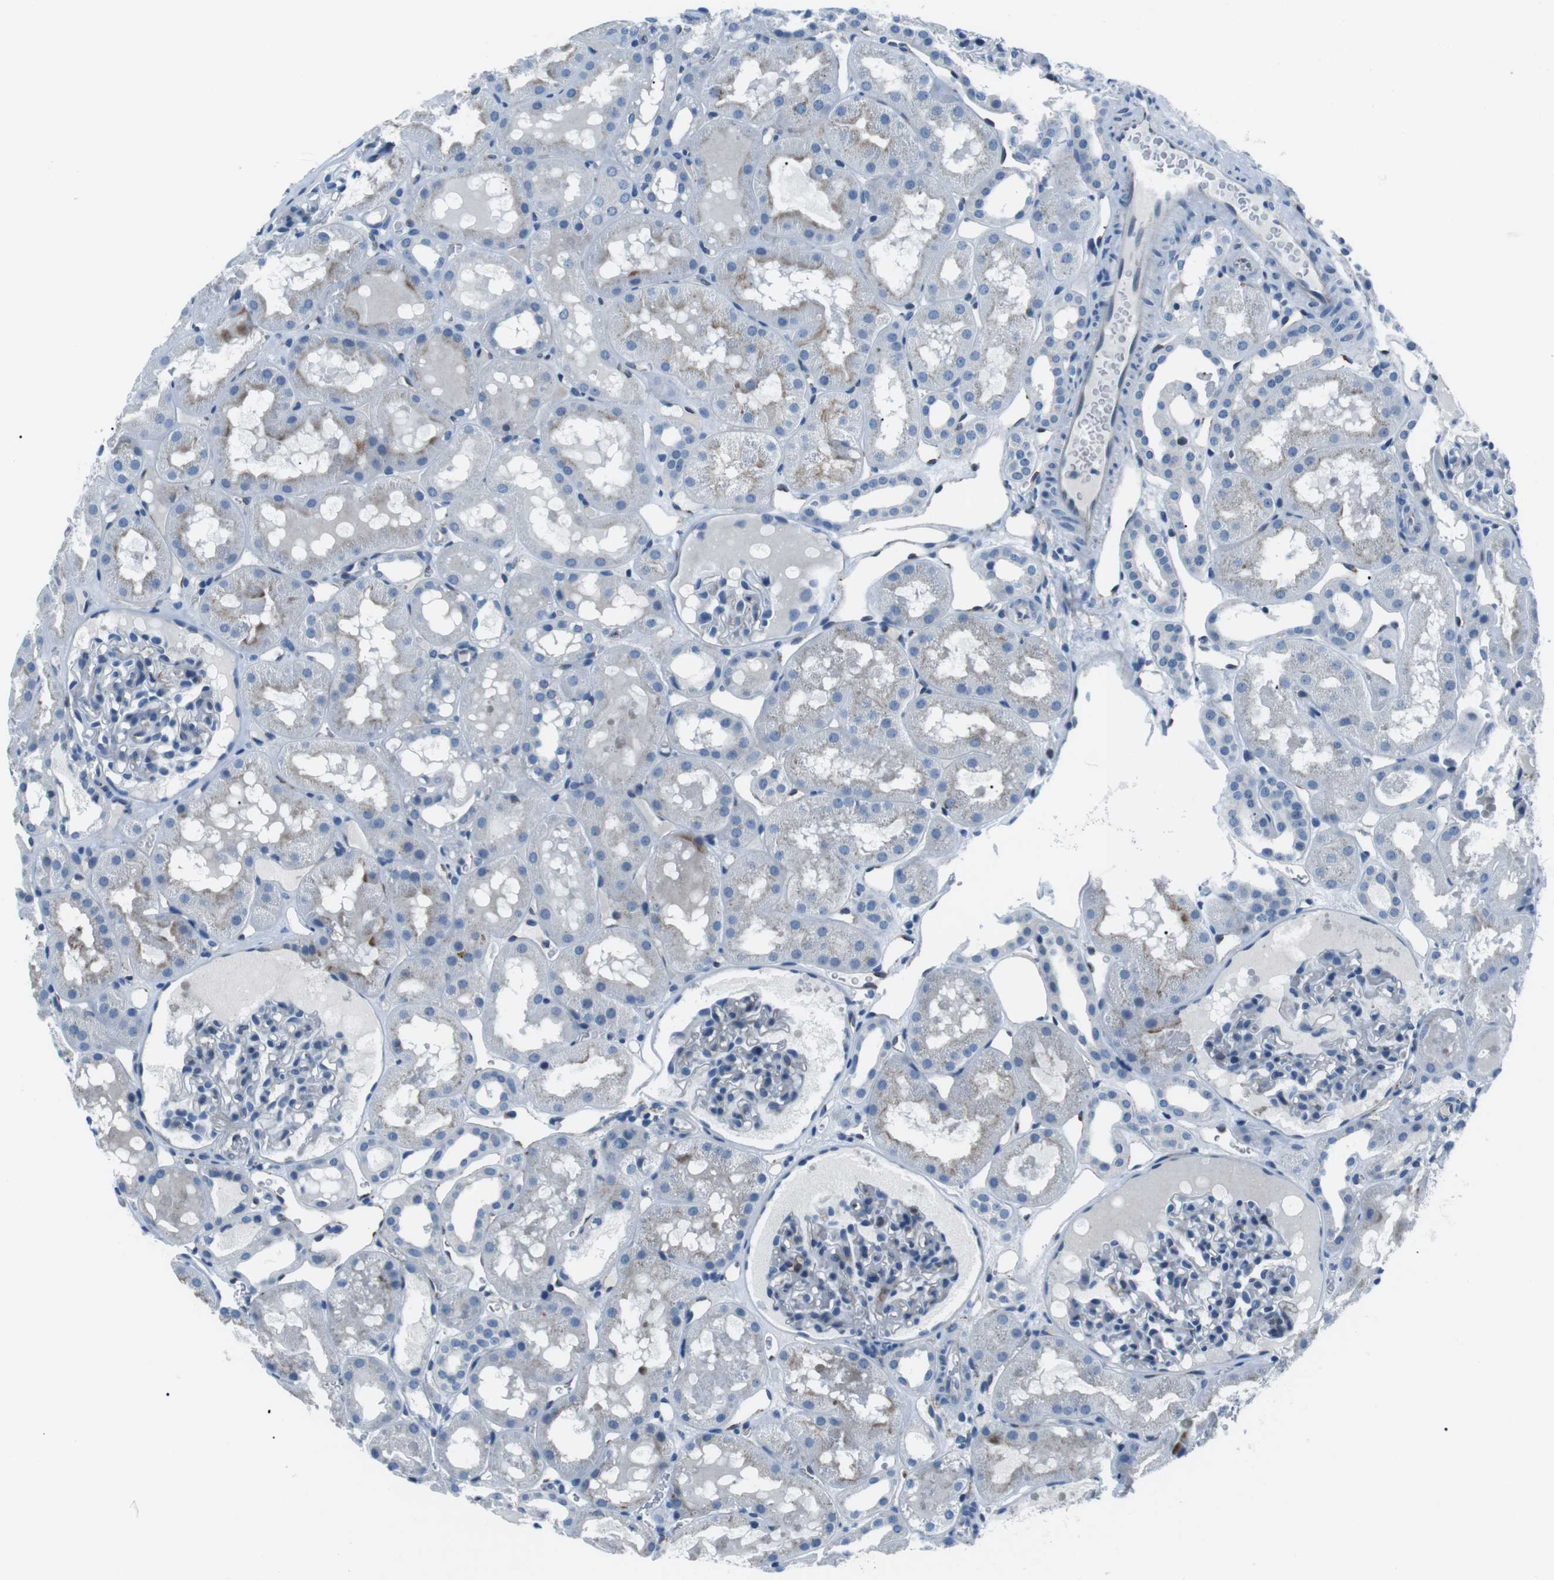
{"staining": {"intensity": "weak", "quantity": "<25%", "location": "cytoplasmic/membranous"}, "tissue": "kidney", "cell_type": "Cells in glomeruli", "image_type": "normal", "snomed": [{"axis": "morphology", "description": "Normal tissue, NOS"}, {"axis": "topography", "description": "Kidney"}, {"axis": "topography", "description": "Urinary bladder"}], "caption": "There is no significant positivity in cells in glomeruli of kidney. (DAB (3,3'-diaminobenzidine) immunohistochemistry, high magnification).", "gene": "CSF2RA", "patient": {"sex": "male", "age": 16}}